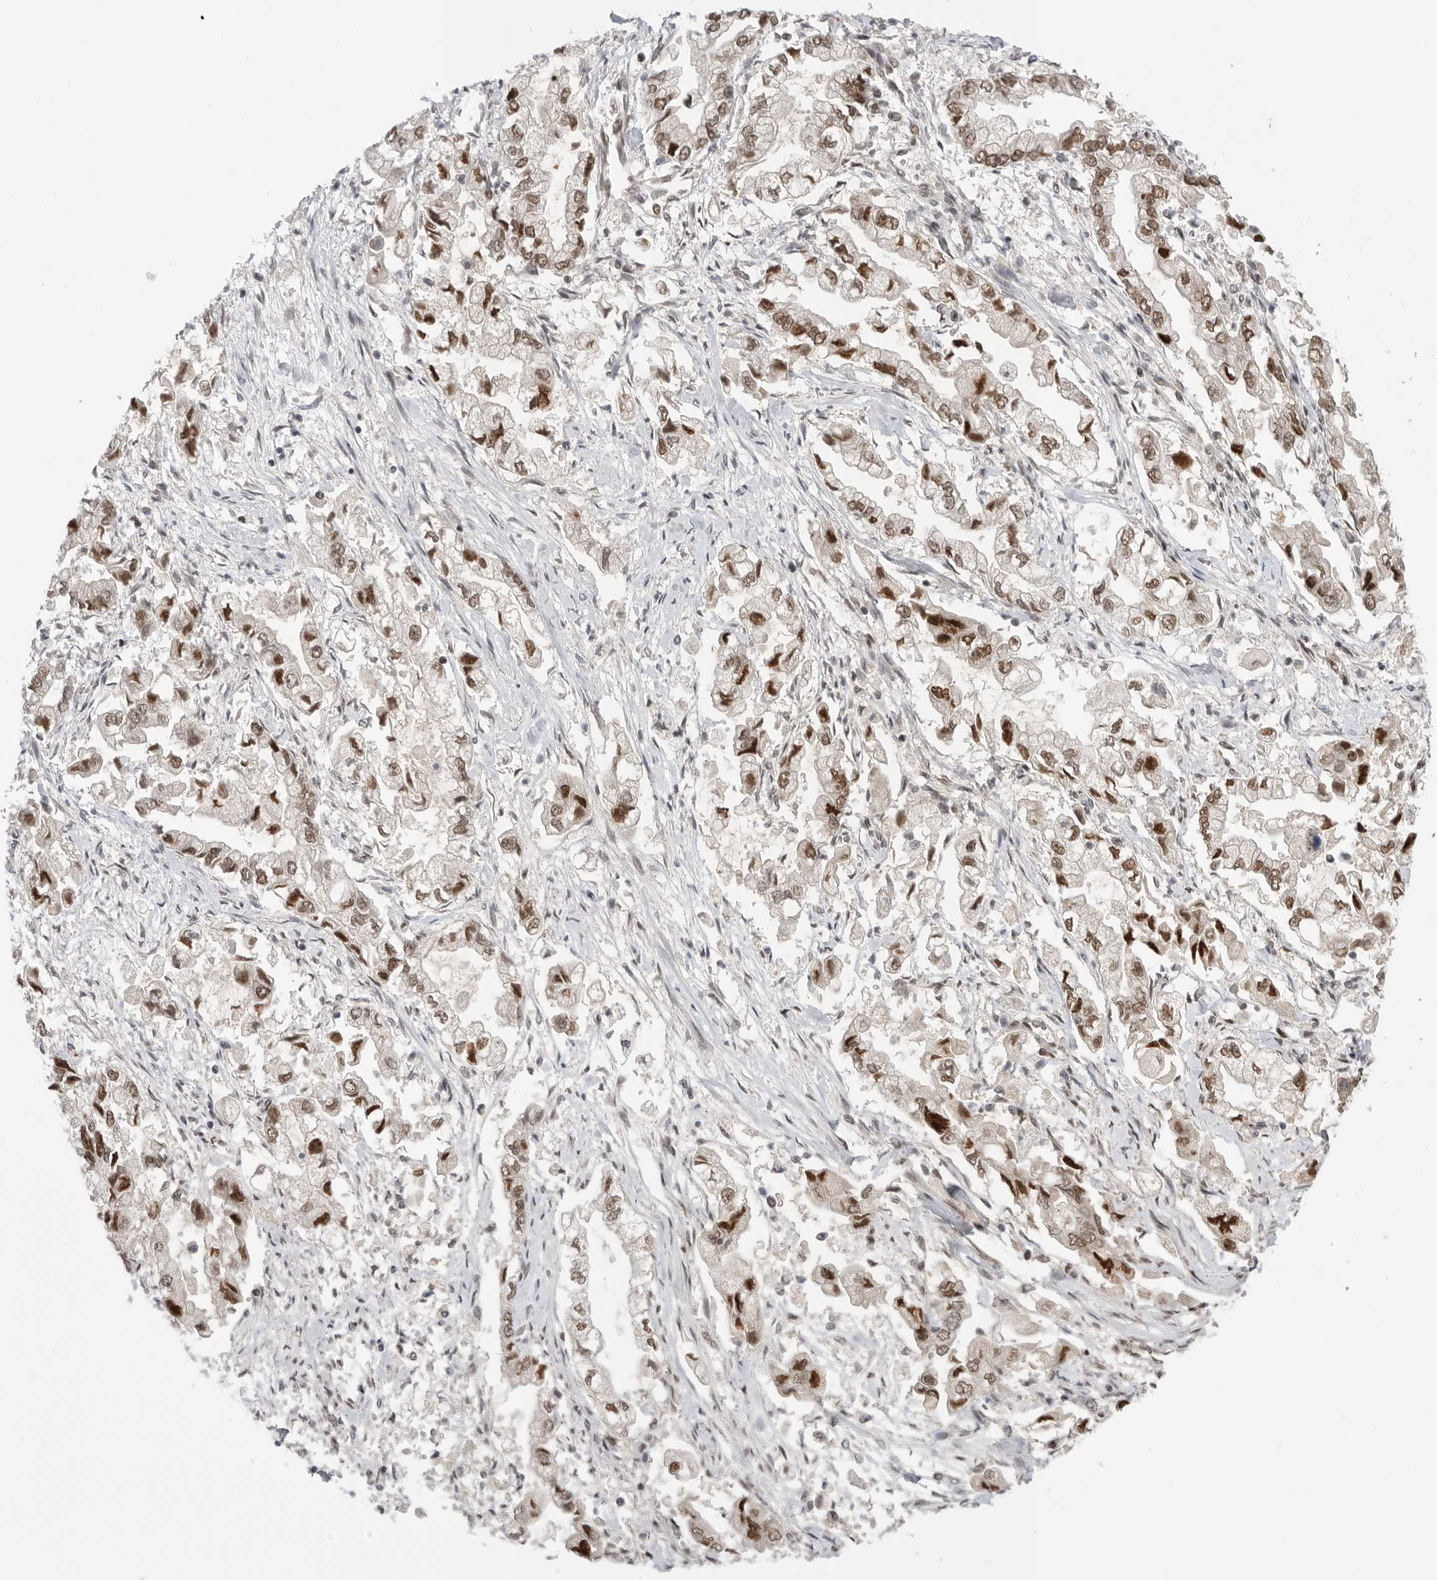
{"staining": {"intensity": "moderate", "quantity": ">75%", "location": "nuclear"}, "tissue": "stomach cancer", "cell_type": "Tumor cells", "image_type": "cancer", "snomed": [{"axis": "morphology", "description": "Normal tissue, NOS"}, {"axis": "morphology", "description": "Adenocarcinoma, NOS"}, {"axis": "topography", "description": "Stomach"}], "caption": "Tumor cells exhibit moderate nuclear expression in about >75% of cells in adenocarcinoma (stomach). The protein of interest is shown in brown color, while the nuclei are stained blue.", "gene": "POU5F1", "patient": {"sex": "male", "age": 62}}